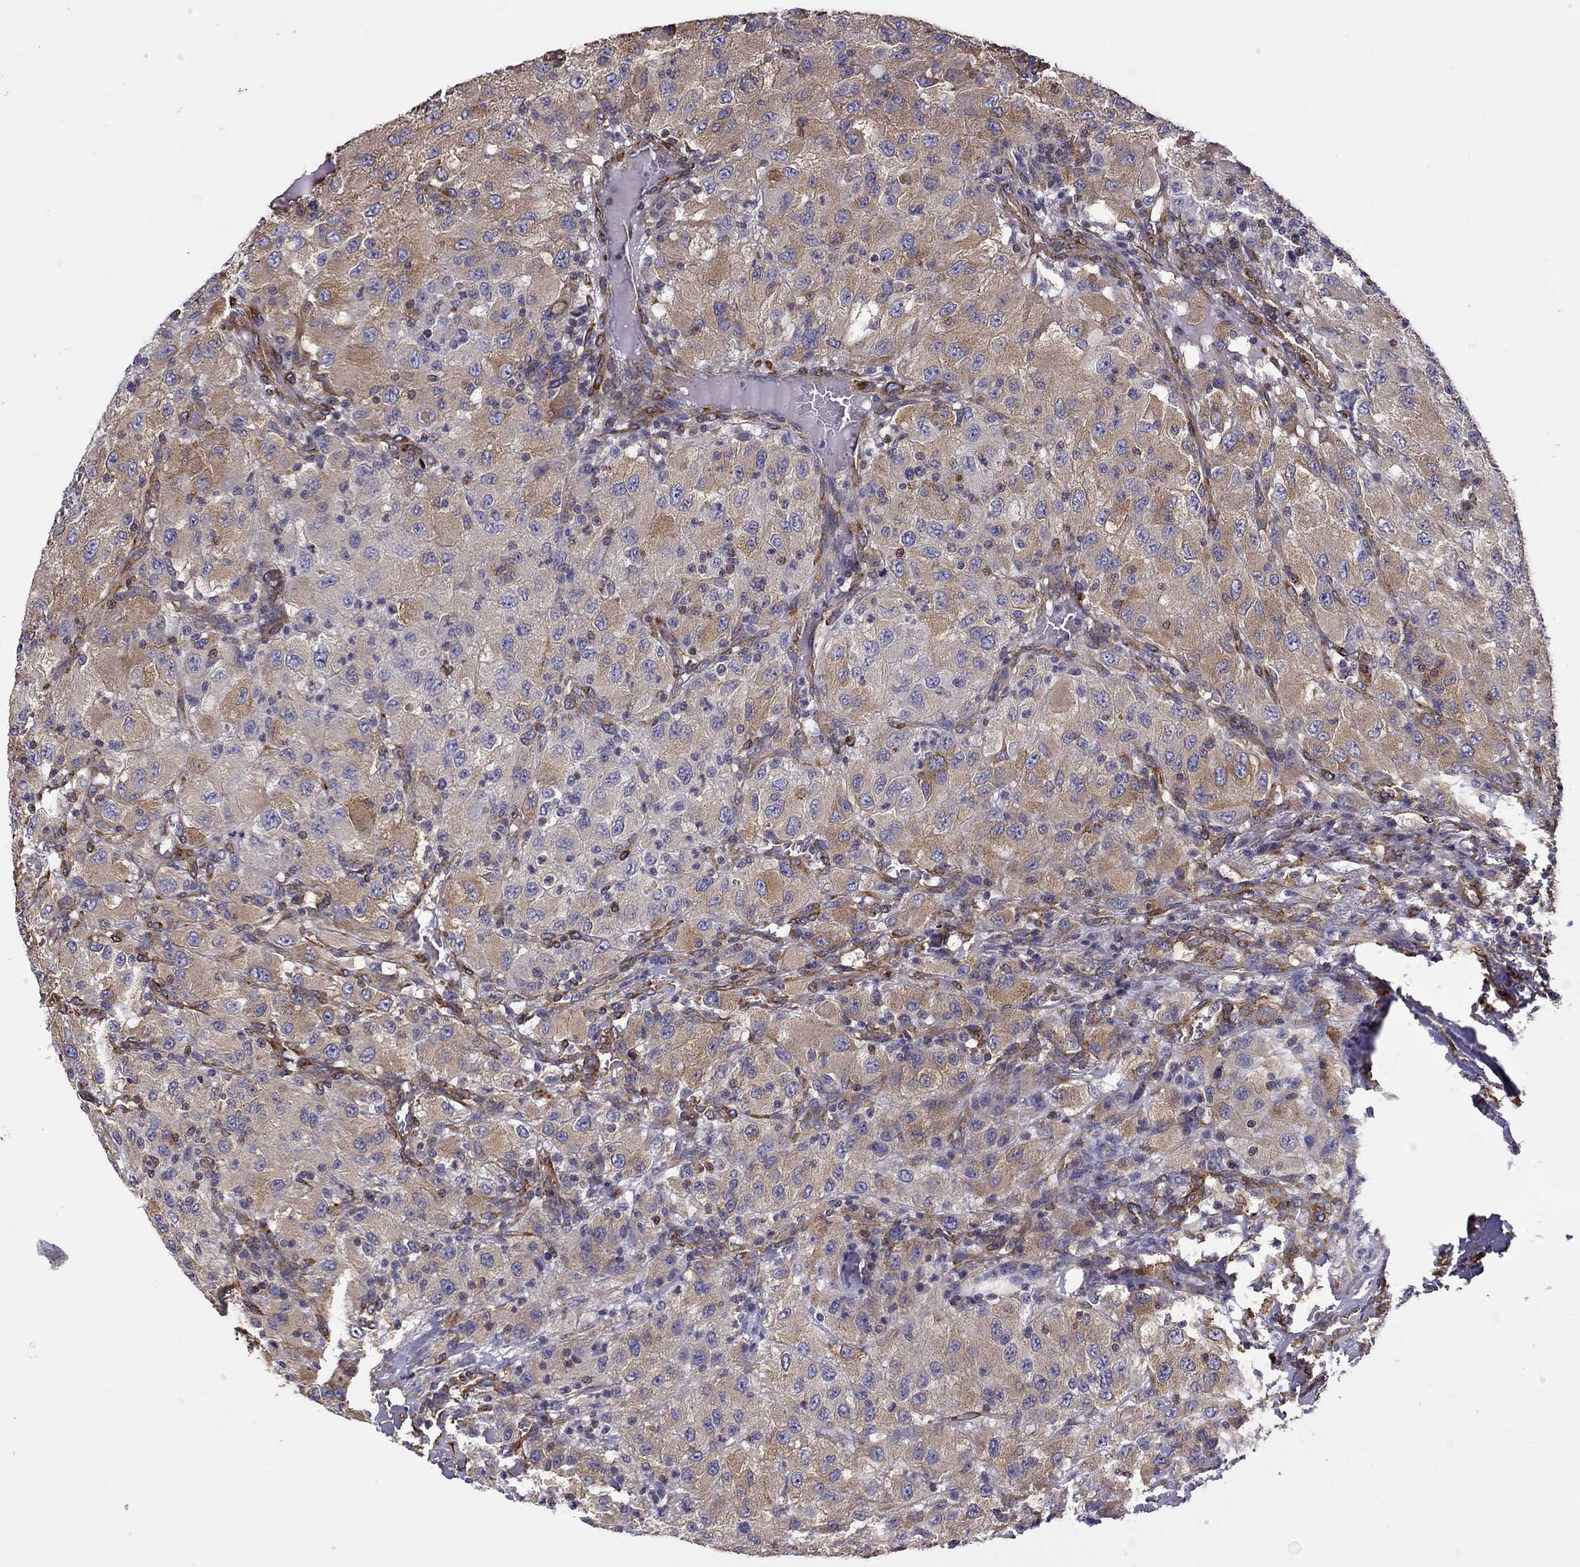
{"staining": {"intensity": "moderate", "quantity": "25%-75%", "location": "cytoplasmic/membranous"}, "tissue": "renal cancer", "cell_type": "Tumor cells", "image_type": "cancer", "snomed": [{"axis": "morphology", "description": "Adenocarcinoma, NOS"}, {"axis": "topography", "description": "Kidney"}], "caption": "Protein staining by immunohistochemistry (IHC) exhibits moderate cytoplasmic/membranous positivity in approximately 25%-75% of tumor cells in renal adenocarcinoma. (Stains: DAB in brown, nuclei in blue, Microscopy: brightfield microscopy at high magnification).", "gene": "MAP4", "patient": {"sex": "female", "age": 67}}